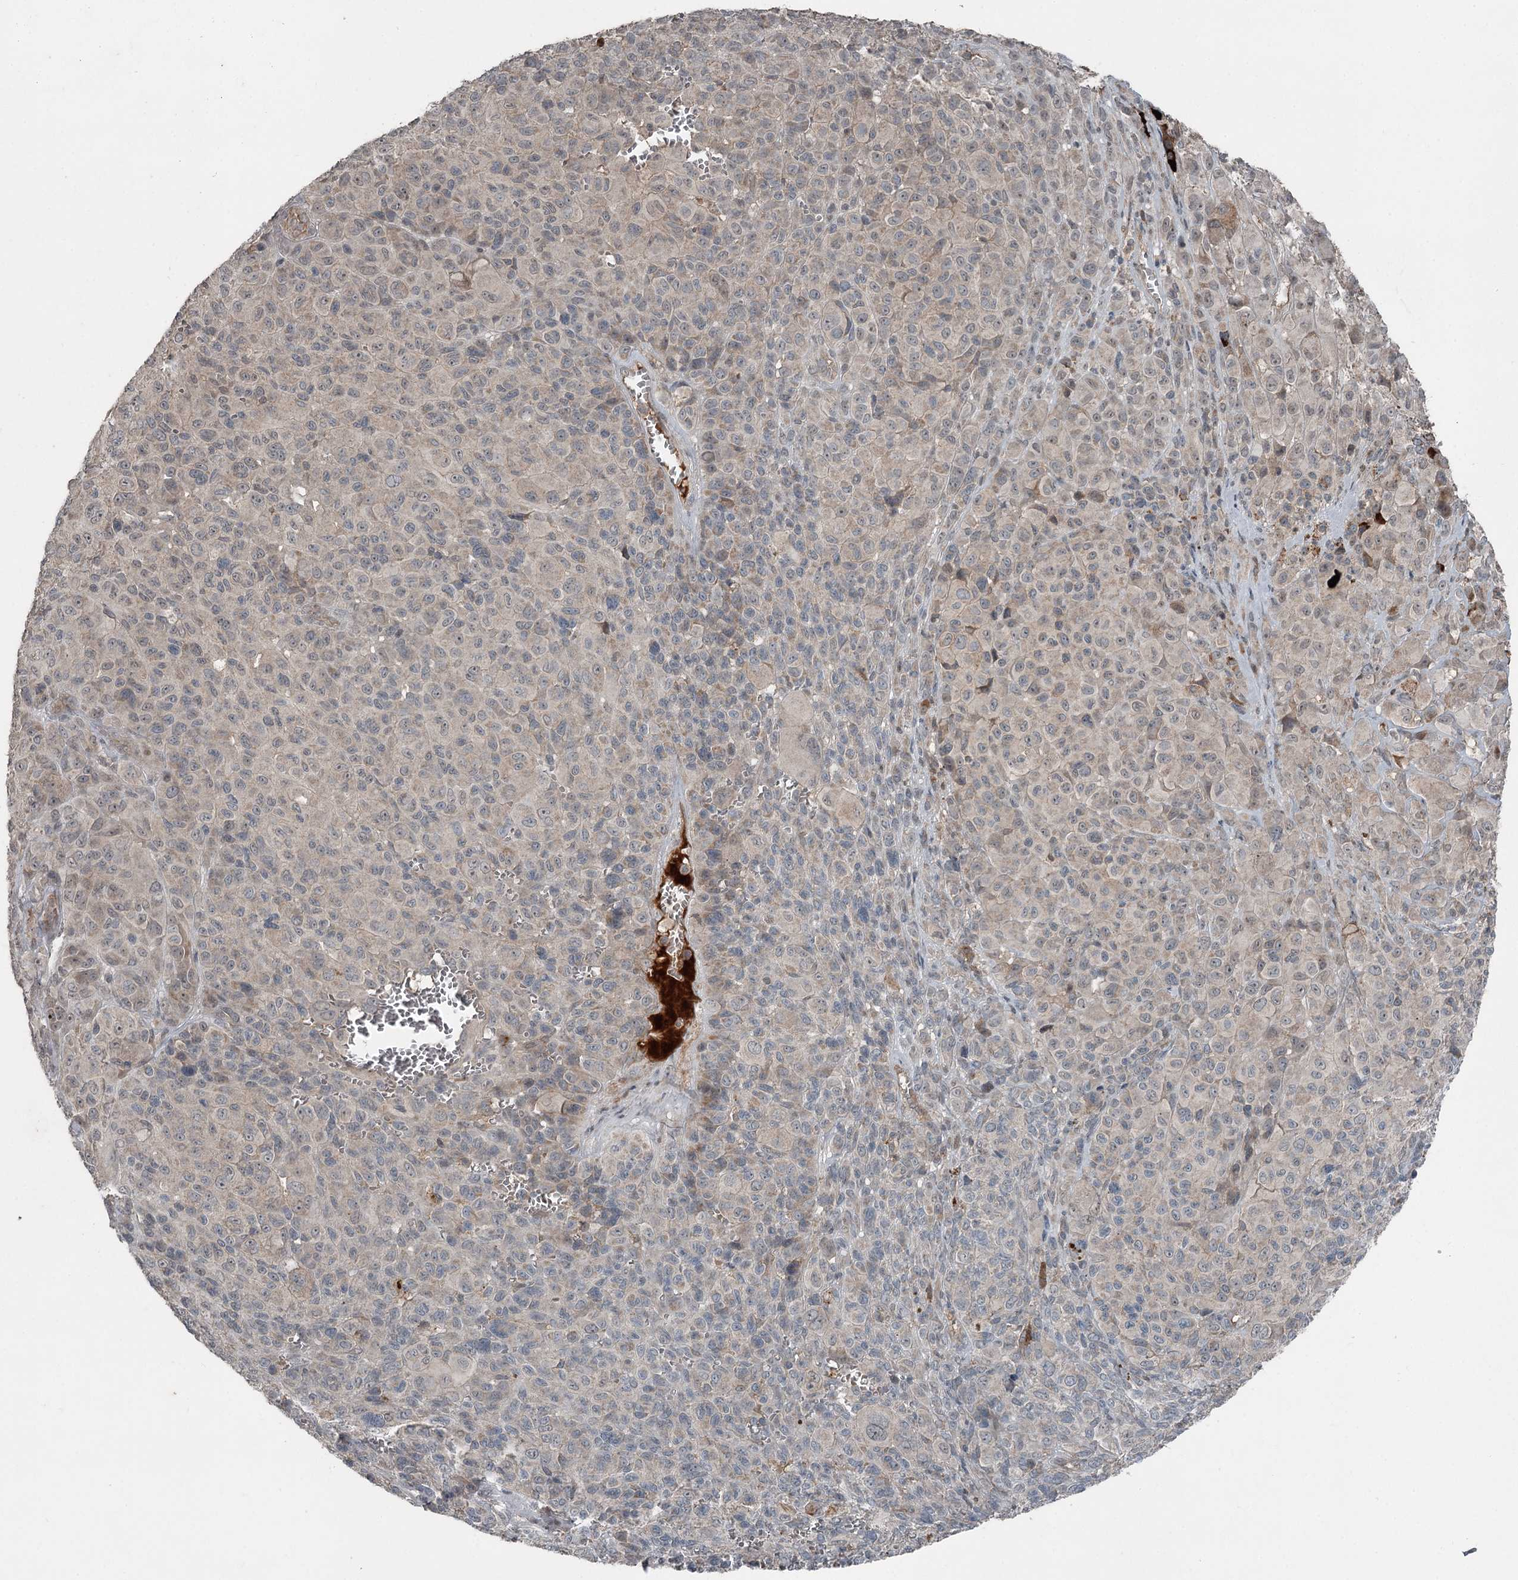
{"staining": {"intensity": "negative", "quantity": "none", "location": "none"}, "tissue": "melanoma", "cell_type": "Tumor cells", "image_type": "cancer", "snomed": [{"axis": "morphology", "description": "Malignant melanoma, NOS"}, {"axis": "topography", "description": "Skin of trunk"}], "caption": "This is an immunohistochemistry photomicrograph of human melanoma. There is no expression in tumor cells.", "gene": "SLC39A8", "patient": {"sex": "male", "age": 71}}